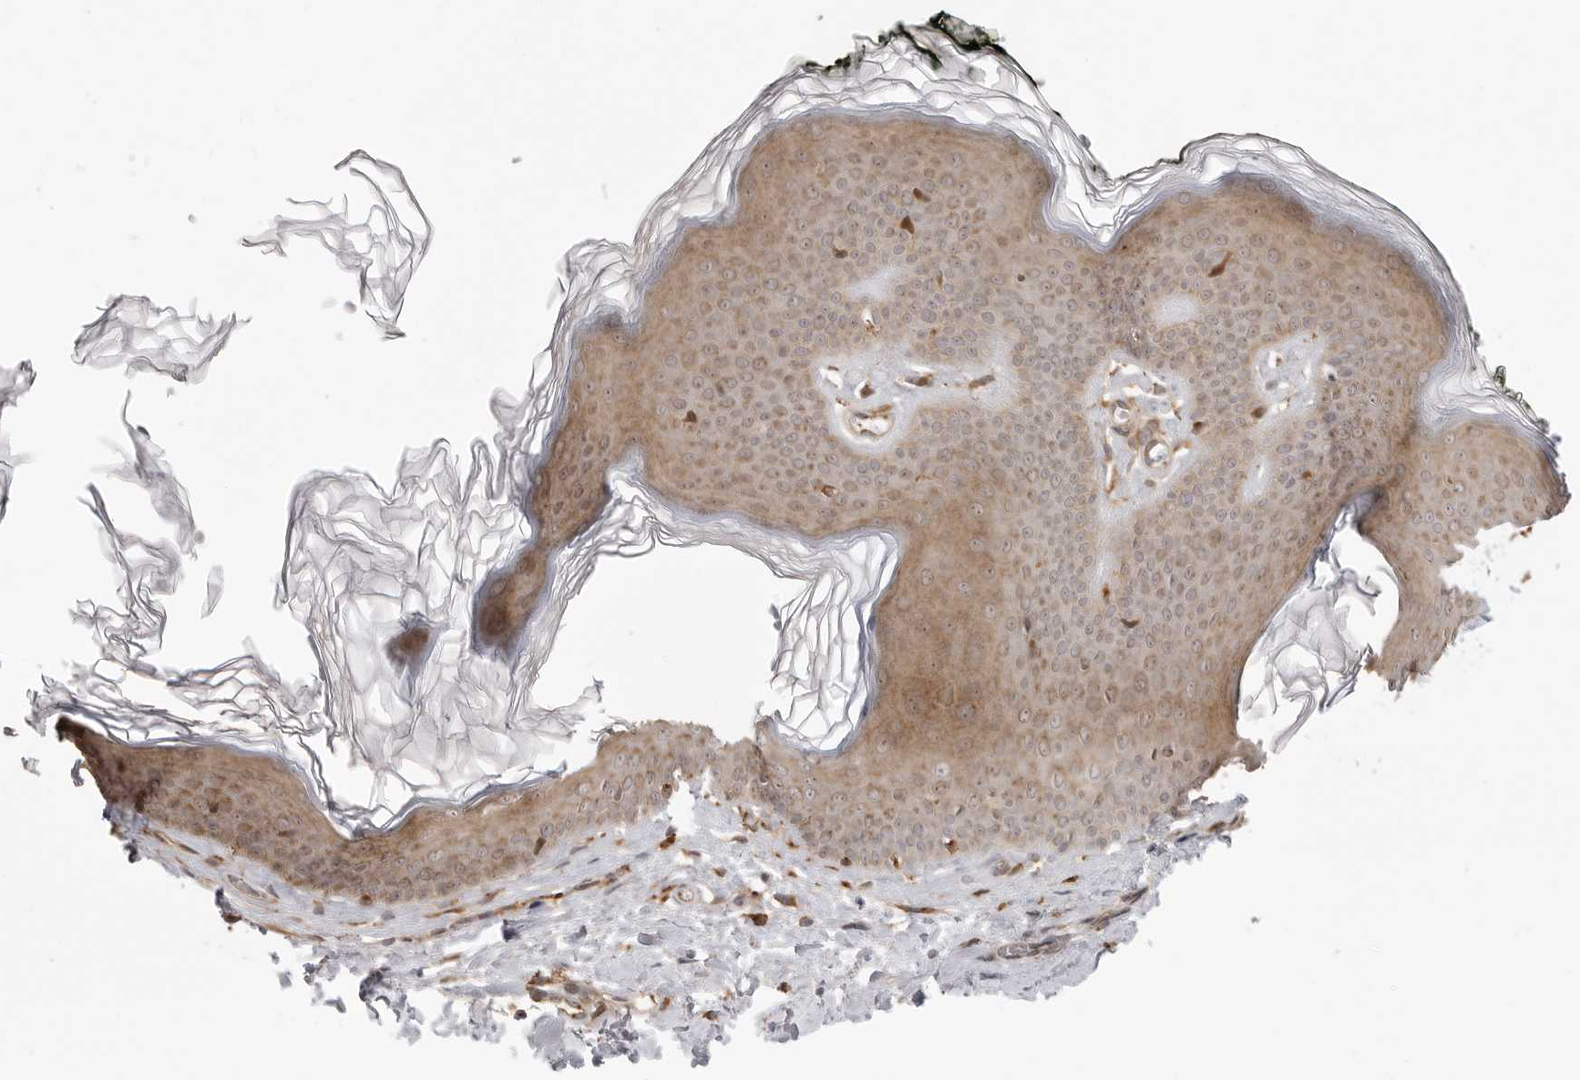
{"staining": {"intensity": "moderate", "quantity": ">75%", "location": "cytoplasmic/membranous,nuclear"}, "tissue": "skin", "cell_type": "Epidermal cells", "image_type": "normal", "snomed": [{"axis": "morphology", "description": "Normal tissue, NOS"}, {"axis": "morphology", "description": "Inflammation, NOS"}, {"axis": "topography", "description": "Vulva"}], "caption": "This is a micrograph of immunohistochemistry staining of normal skin, which shows moderate positivity in the cytoplasmic/membranous,nuclear of epidermal cells.", "gene": "FAT3", "patient": {"sex": "female", "age": 84}}